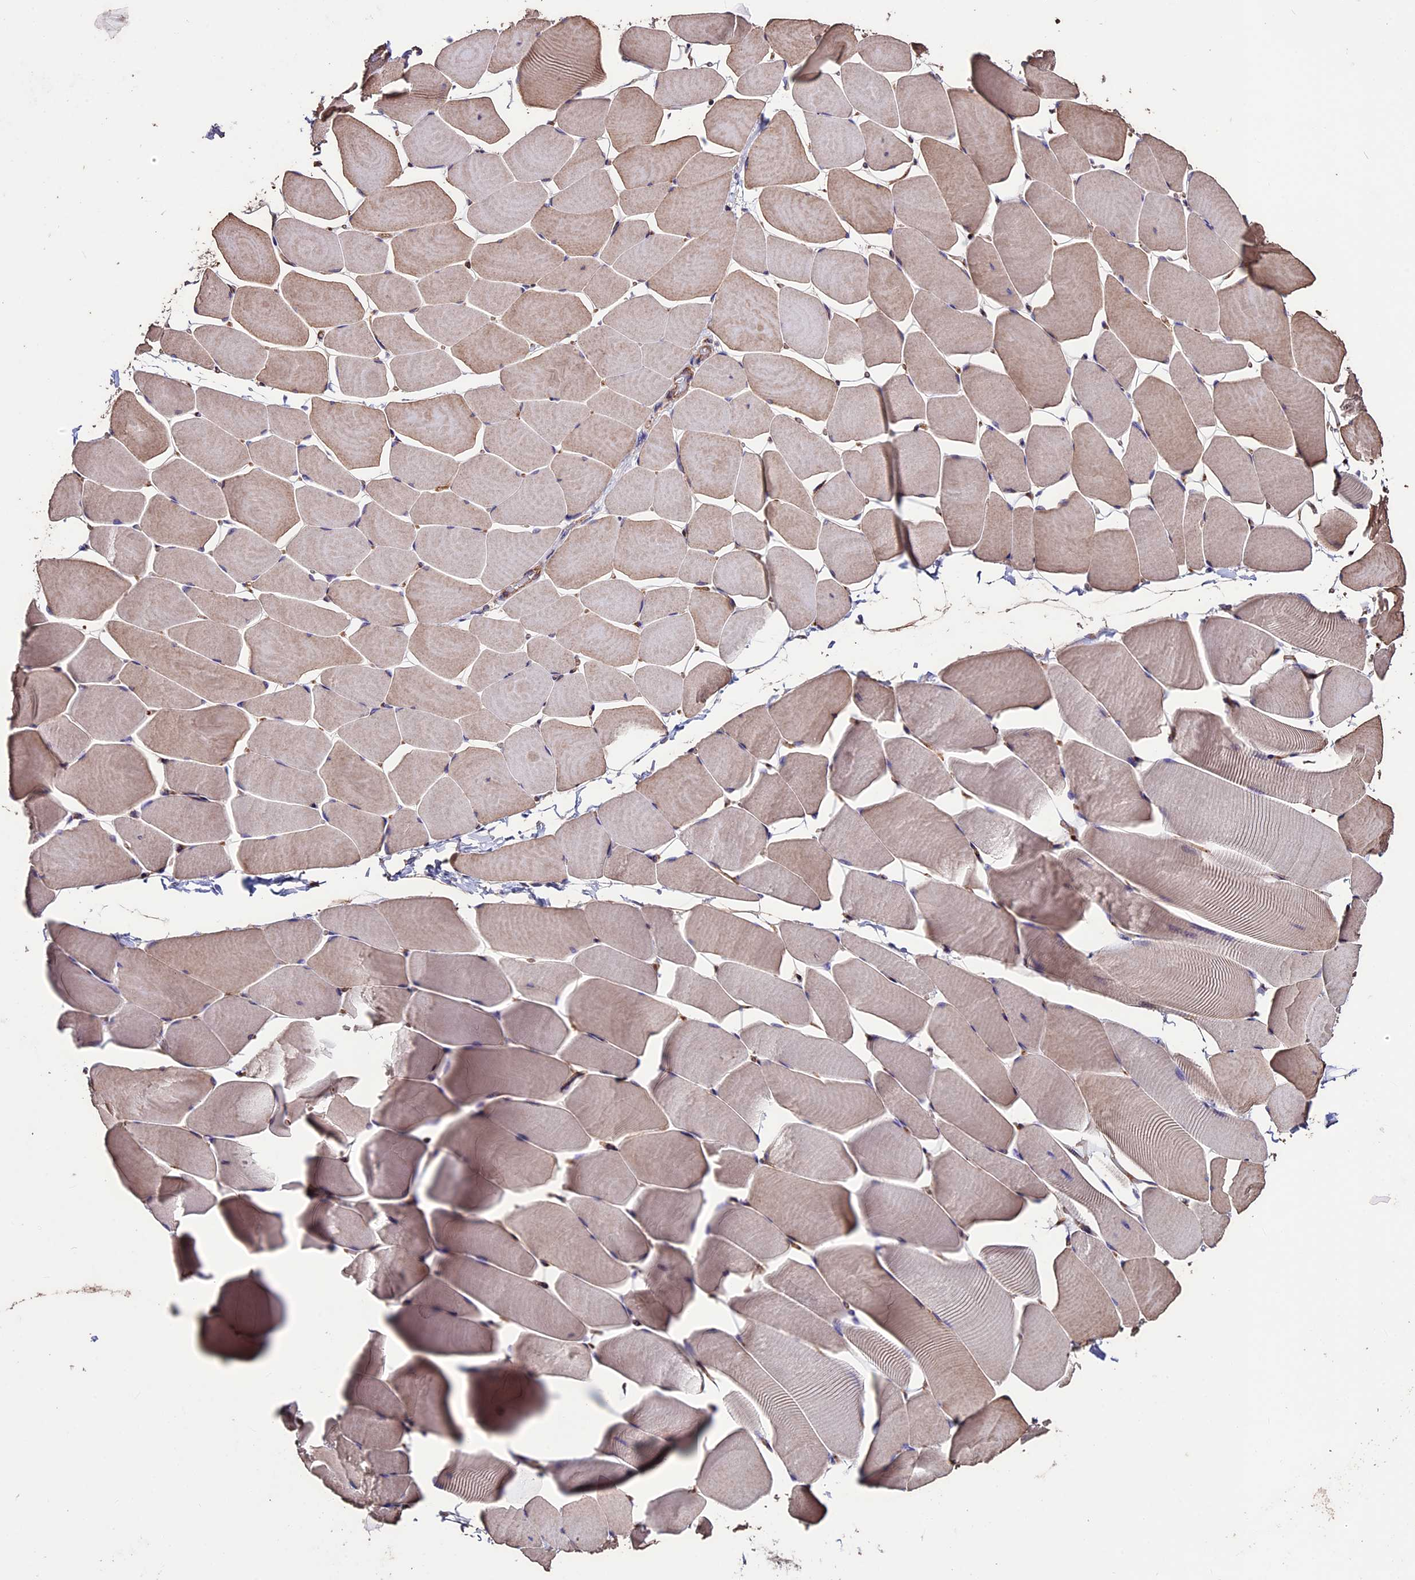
{"staining": {"intensity": "weak", "quantity": "25%-75%", "location": "cytoplasmic/membranous"}, "tissue": "skeletal muscle", "cell_type": "Myocytes", "image_type": "normal", "snomed": [{"axis": "morphology", "description": "Normal tissue, NOS"}, {"axis": "topography", "description": "Skeletal muscle"}], "caption": "Immunohistochemistry image of unremarkable skeletal muscle: human skeletal muscle stained using immunohistochemistry demonstrates low levels of weak protein expression localized specifically in the cytoplasmic/membranous of myocytes, appearing as a cytoplasmic/membranous brown color.", "gene": "USB1", "patient": {"sex": "male", "age": 25}}